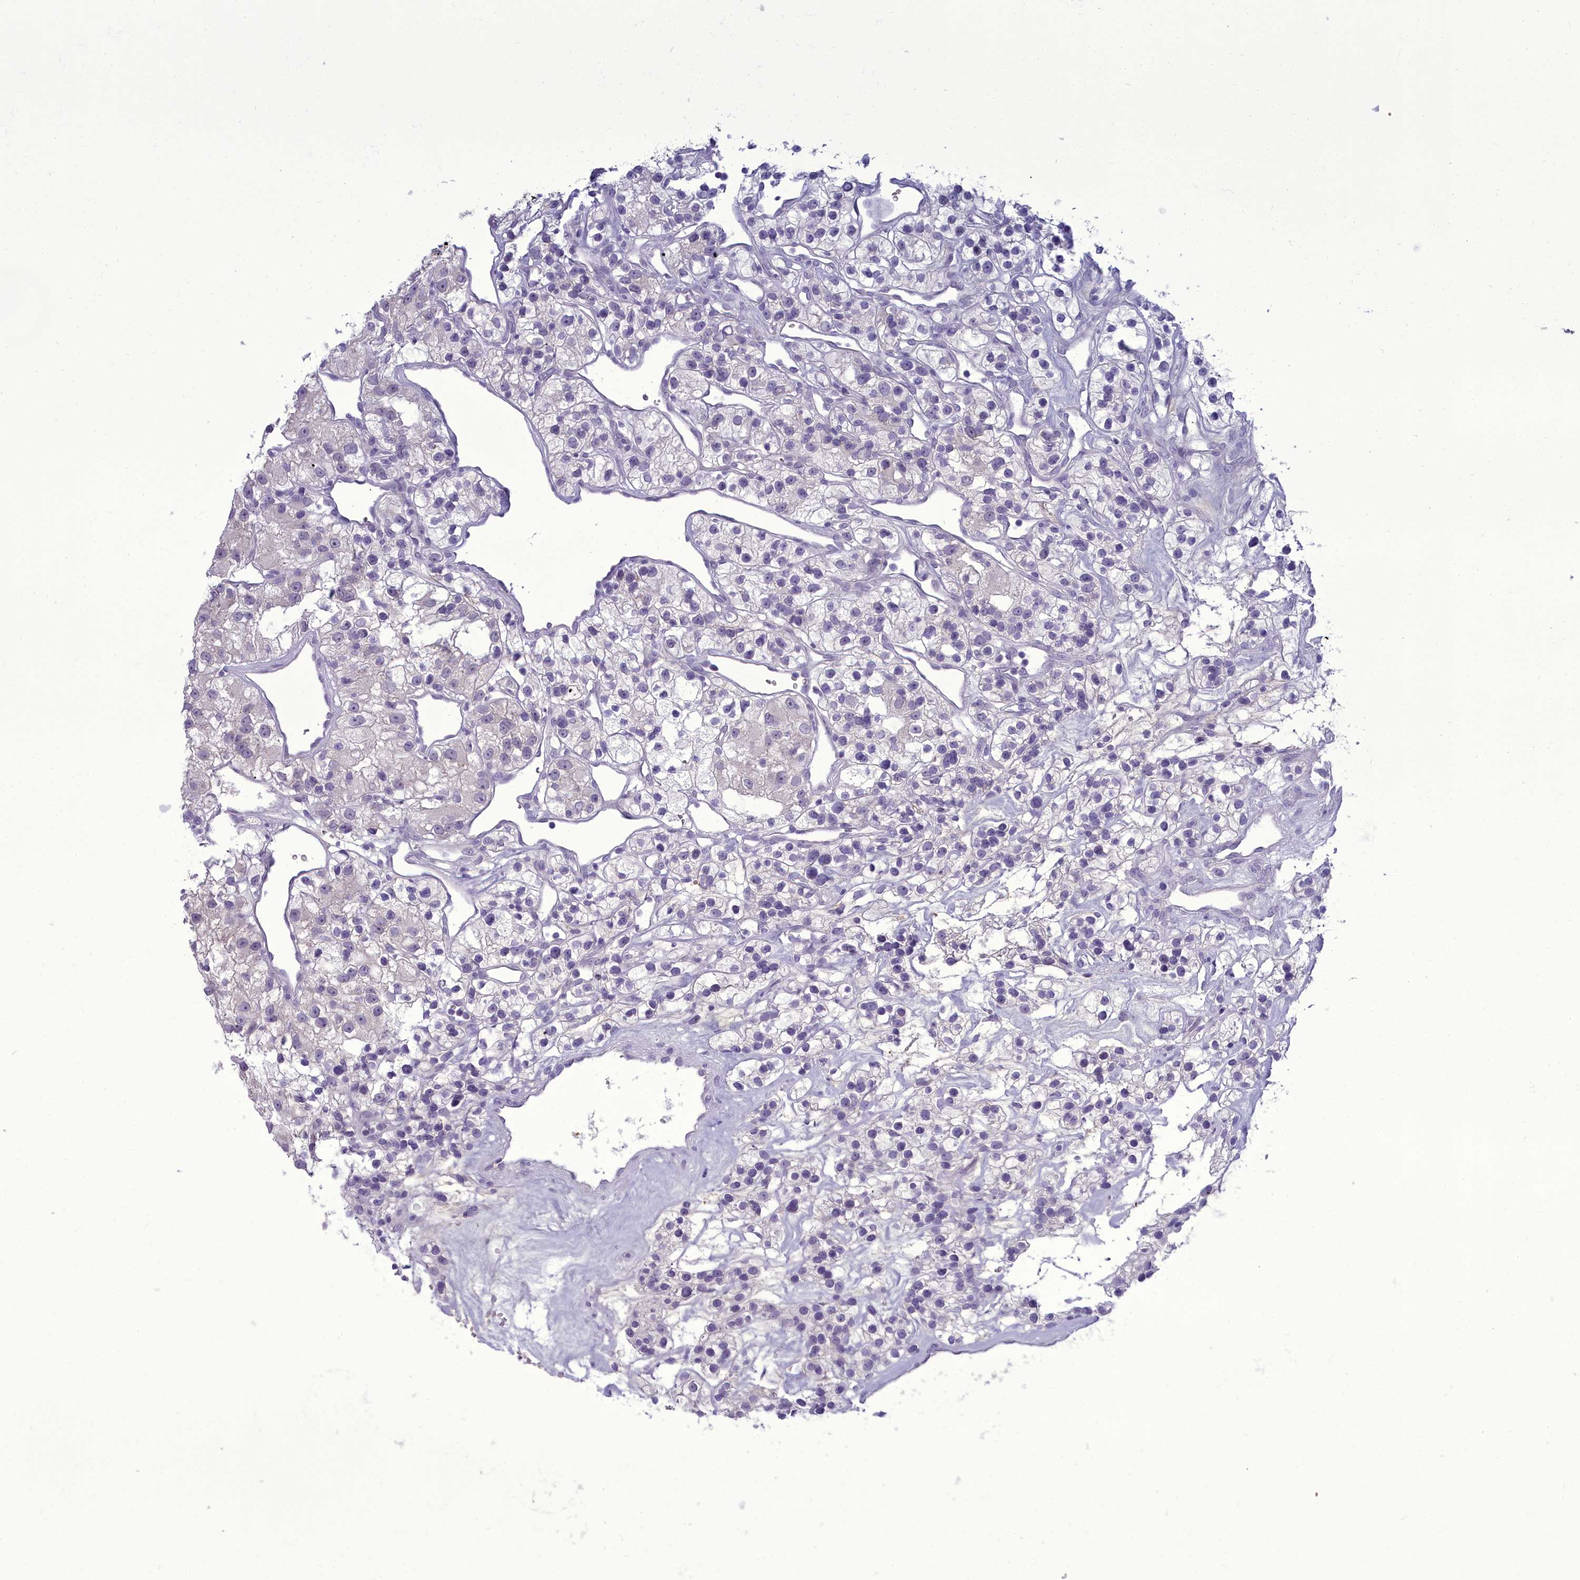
{"staining": {"intensity": "negative", "quantity": "none", "location": "none"}, "tissue": "renal cancer", "cell_type": "Tumor cells", "image_type": "cancer", "snomed": [{"axis": "morphology", "description": "Adenocarcinoma, NOS"}, {"axis": "topography", "description": "Kidney"}], "caption": "Renal cancer (adenocarcinoma) was stained to show a protein in brown. There is no significant positivity in tumor cells.", "gene": "OSTN", "patient": {"sex": "female", "age": 57}}